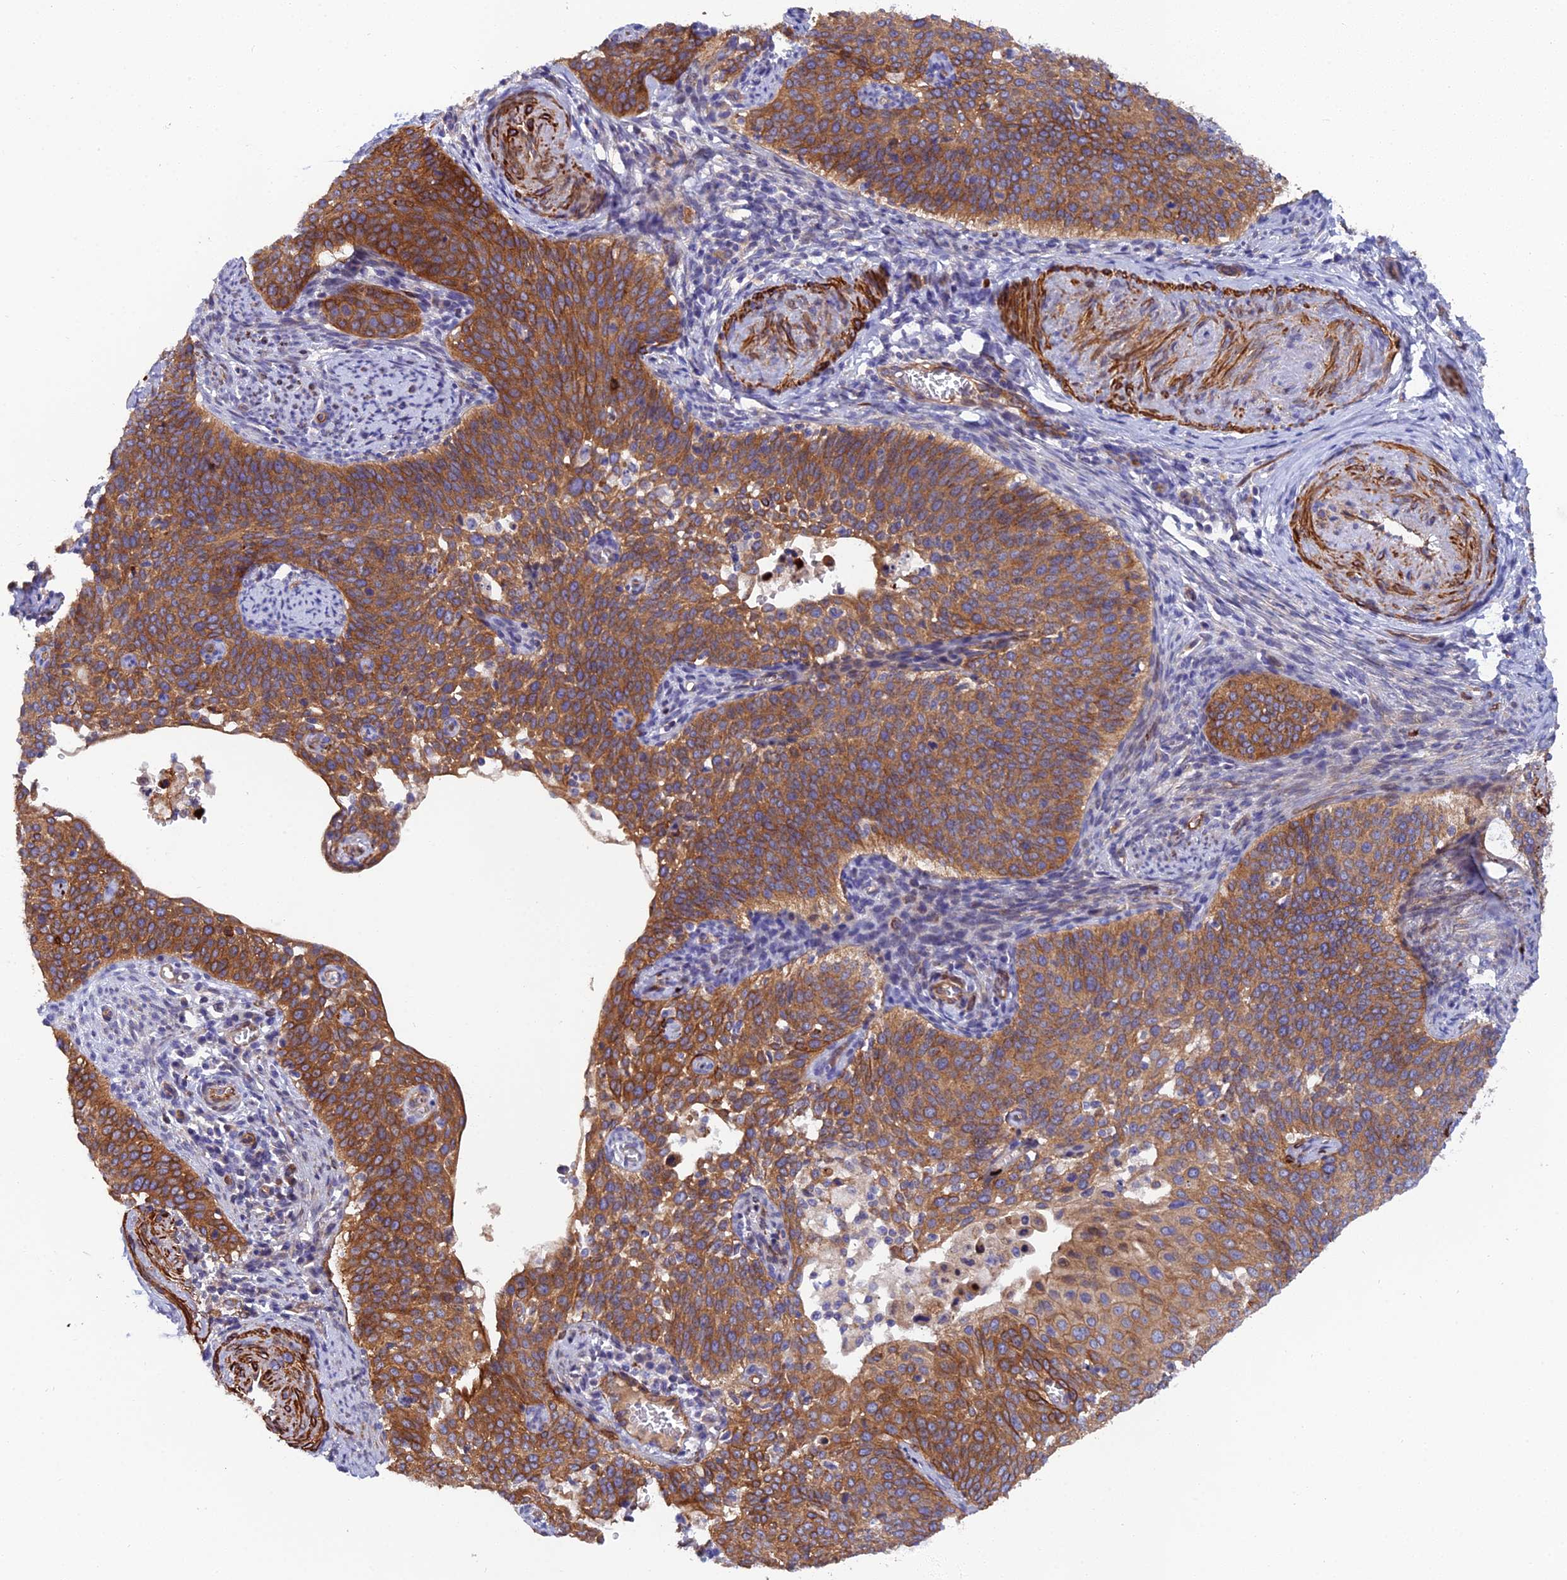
{"staining": {"intensity": "strong", "quantity": ">75%", "location": "cytoplasmic/membranous"}, "tissue": "cervical cancer", "cell_type": "Tumor cells", "image_type": "cancer", "snomed": [{"axis": "morphology", "description": "Squamous cell carcinoma, NOS"}, {"axis": "topography", "description": "Cervix"}], "caption": "A photomicrograph of human cervical cancer (squamous cell carcinoma) stained for a protein displays strong cytoplasmic/membranous brown staining in tumor cells. (IHC, brightfield microscopy, high magnification).", "gene": "RALGAPA2", "patient": {"sex": "female", "age": 44}}